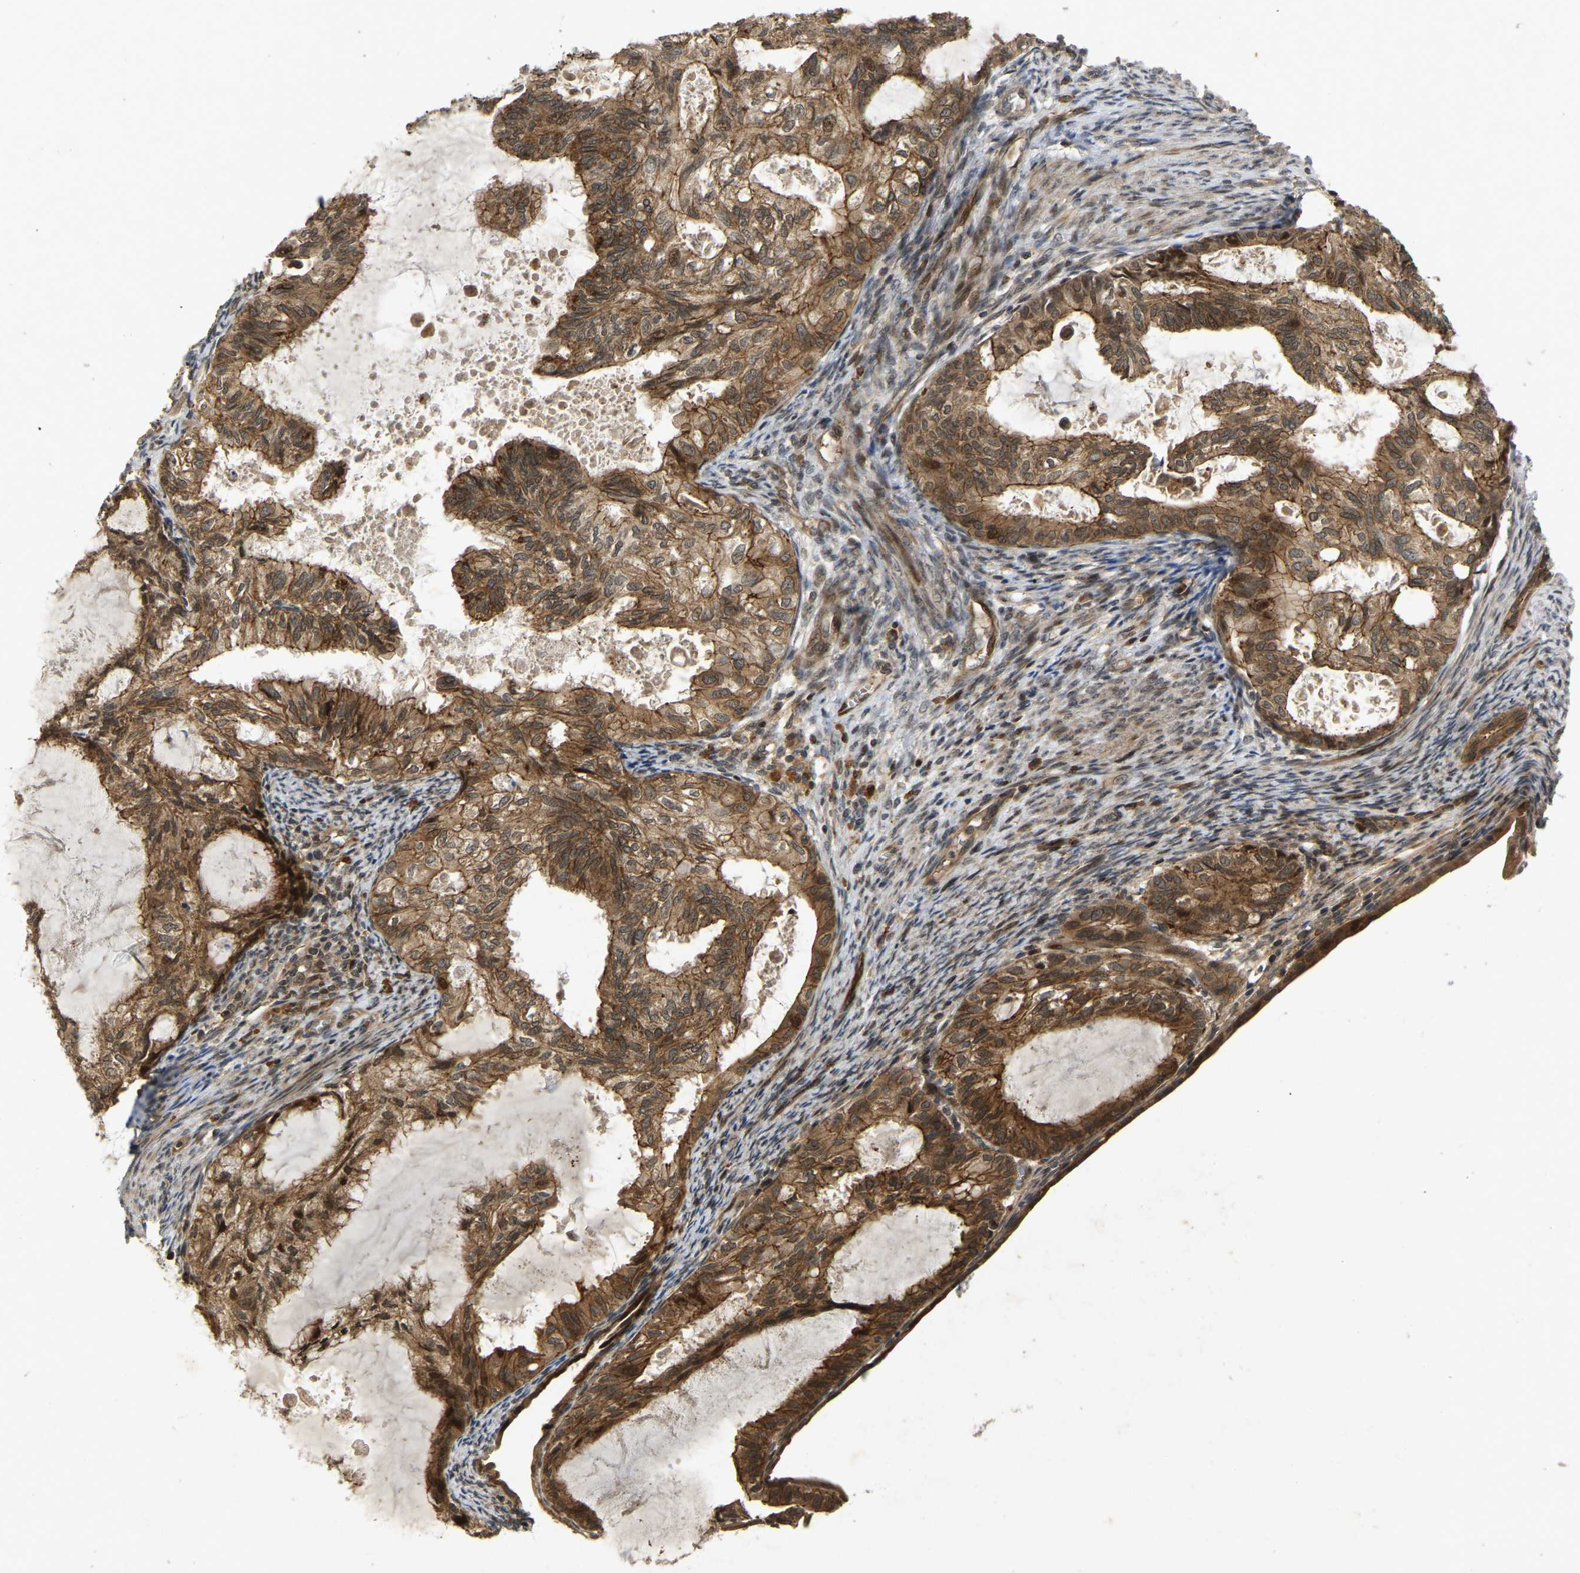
{"staining": {"intensity": "moderate", "quantity": ">75%", "location": "cytoplasmic/membranous,nuclear"}, "tissue": "cervical cancer", "cell_type": "Tumor cells", "image_type": "cancer", "snomed": [{"axis": "morphology", "description": "Normal tissue, NOS"}, {"axis": "morphology", "description": "Adenocarcinoma, NOS"}, {"axis": "topography", "description": "Cervix"}, {"axis": "topography", "description": "Endometrium"}], "caption": "Cervical adenocarcinoma stained with a protein marker exhibits moderate staining in tumor cells.", "gene": "KIAA1549", "patient": {"sex": "female", "age": 86}}